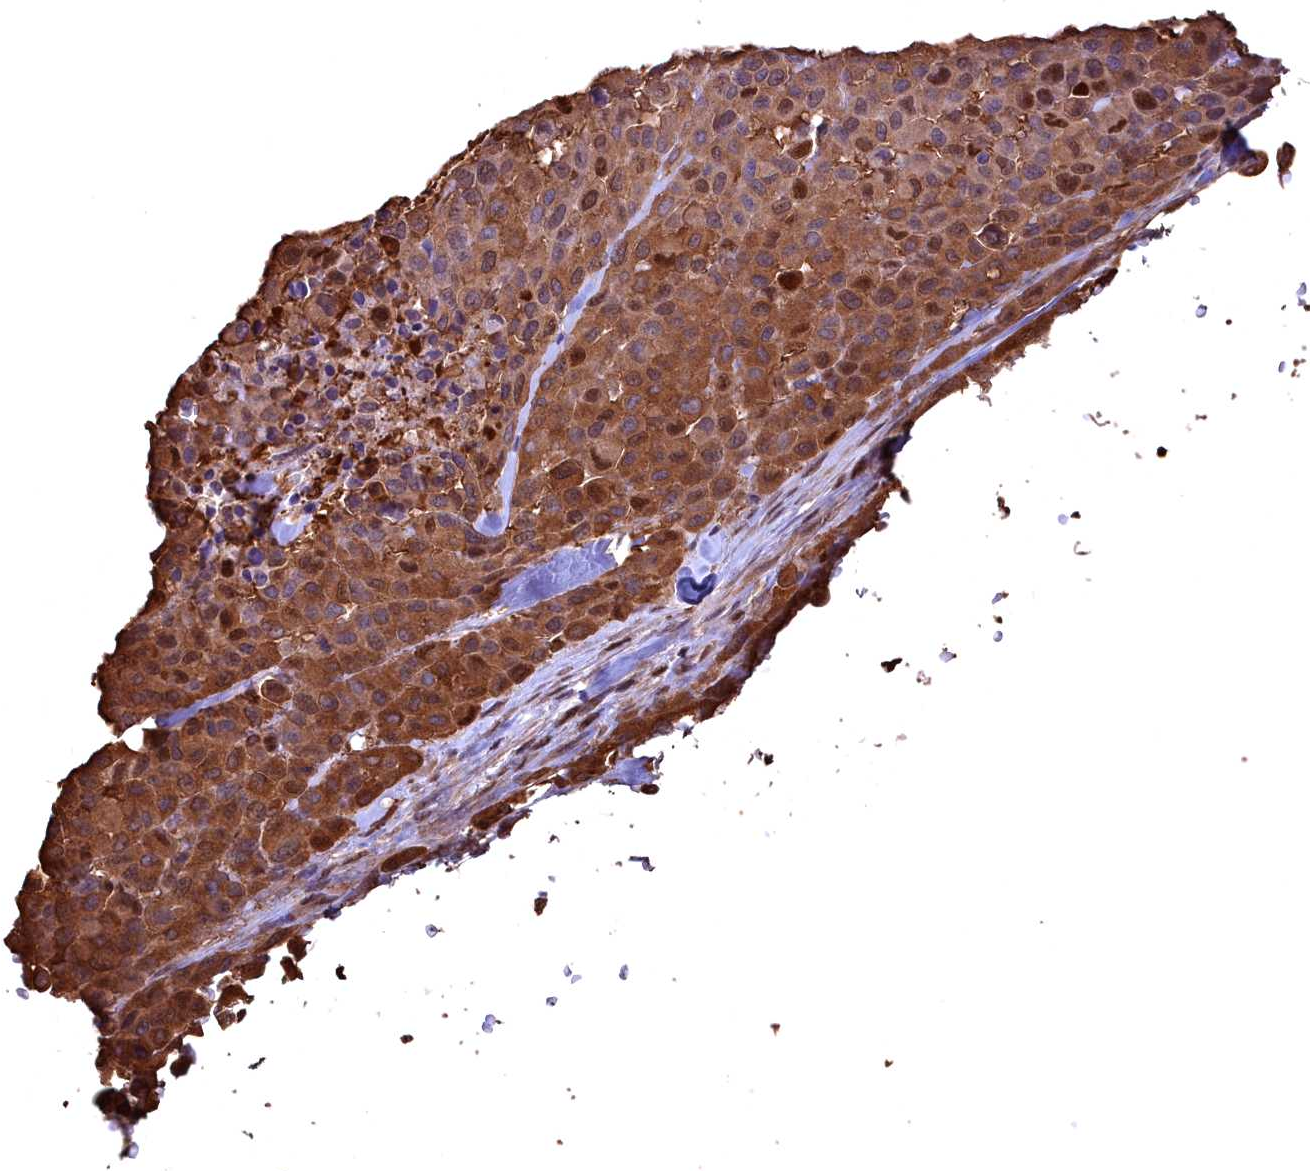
{"staining": {"intensity": "moderate", "quantity": ">75%", "location": "cytoplasmic/membranous,nuclear"}, "tissue": "melanoma", "cell_type": "Tumor cells", "image_type": "cancer", "snomed": [{"axis": "morphology", "description": "Malignant melanoma, Metastatic site"}, {"axis": "topography", "description": "Skin"}], "caption": "Immunohistochemical staining of melanoma shows medium levels of moderate cytoplasmic/membranous and nuclear staining in about >75% of tumor cells. (DAB (3,3'-diaminobenzidine) = brown stain, brightfield microscopy at high magnification).", "gene": "GAPDH", "patient": {"sex": "female", "age": 81}}